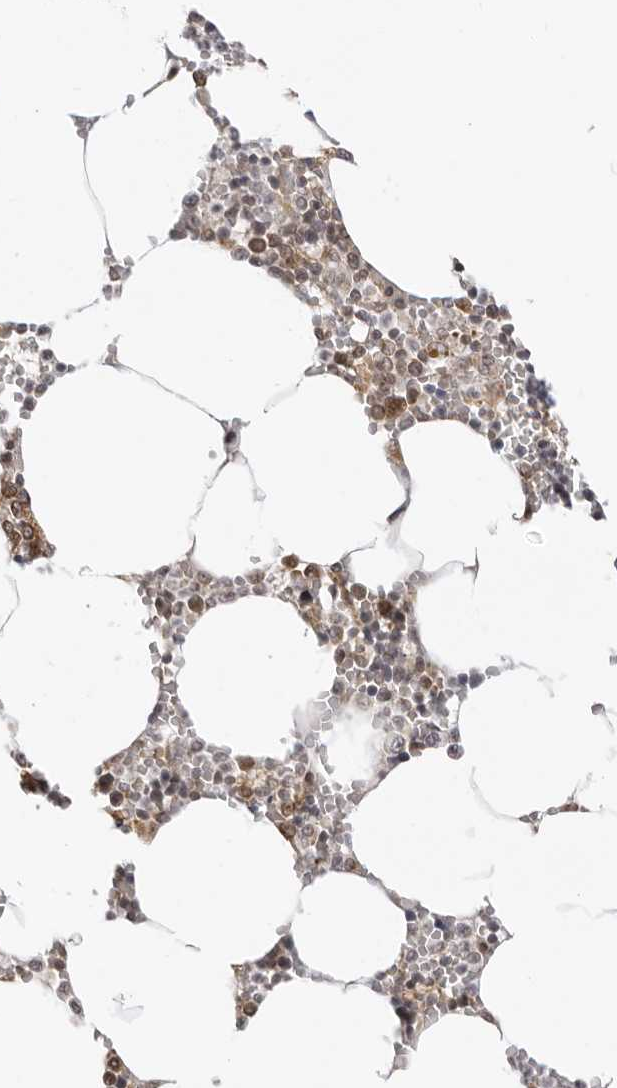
{"staining": {"intensity": "moderate", "quantity": "<25%", "location": "cytoplasmic/membranous"}, "tissue": "bone marrow", "cell_type": "Hematopoietic cells", "image_type": "normal", "snomed": [{"axis": "morphology", "description": "Normal tissue, NOS"}, {"axis": "topography", "description": "Bone marrow"}], "caption": "Immunohistochemistry (DAB (3,3'-diaminobenzidine)) staining of unremarkable bone marrow shows moderate cytoplasmic/membranous protein expression in approximately <25% of hematopoietic cells.", "gene": "FDPS", "patient": {"sex": "male", "age": 70}}